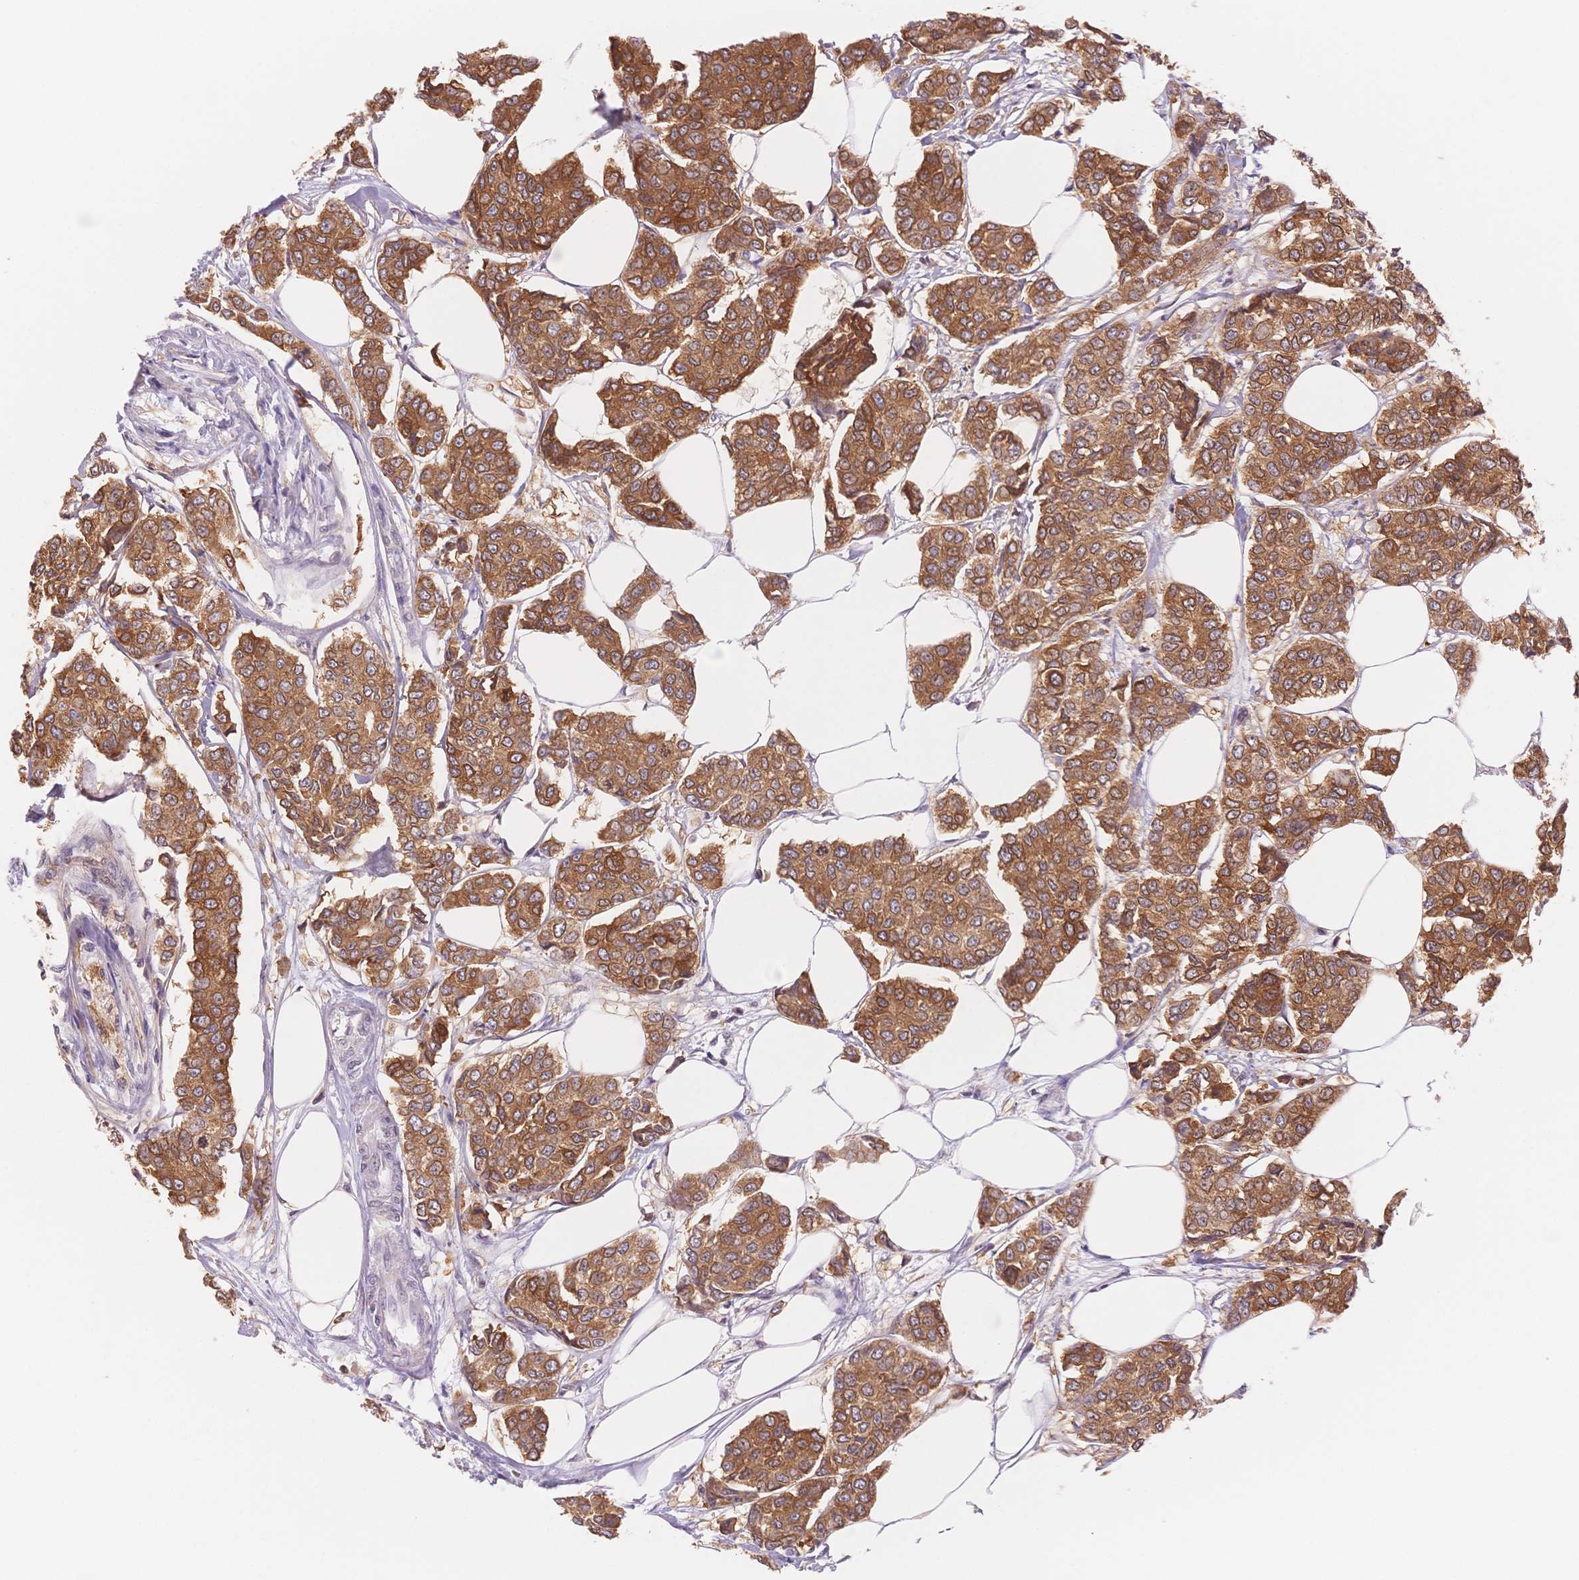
{"staining": {"intensity": "strong", "quantity": ">75%", "location": "cytoplasmic/membranous"}, "tissue": "breast cancer", "cell_type": "Tumor cells", "image_type": "cancer", "snomed": [{"axis": "morphology", "description": "Duct carcinoma"}, {"axis": "topography", "description": "Breast"}], "caption": "IHC (DAB (3,3'-diaminobenzidine)) staining of infiltrating ductal carcinoma (breast) displays strong cytoplasmic/membranous protein positivity in about >75% of tumor cells. The protein is stained brown, and the nuclei are stained in blue (DAB IHC with brightfield microscopy, high magnification).", "gene": "STK39", "patient": {"sex": "female", "age": 94}}